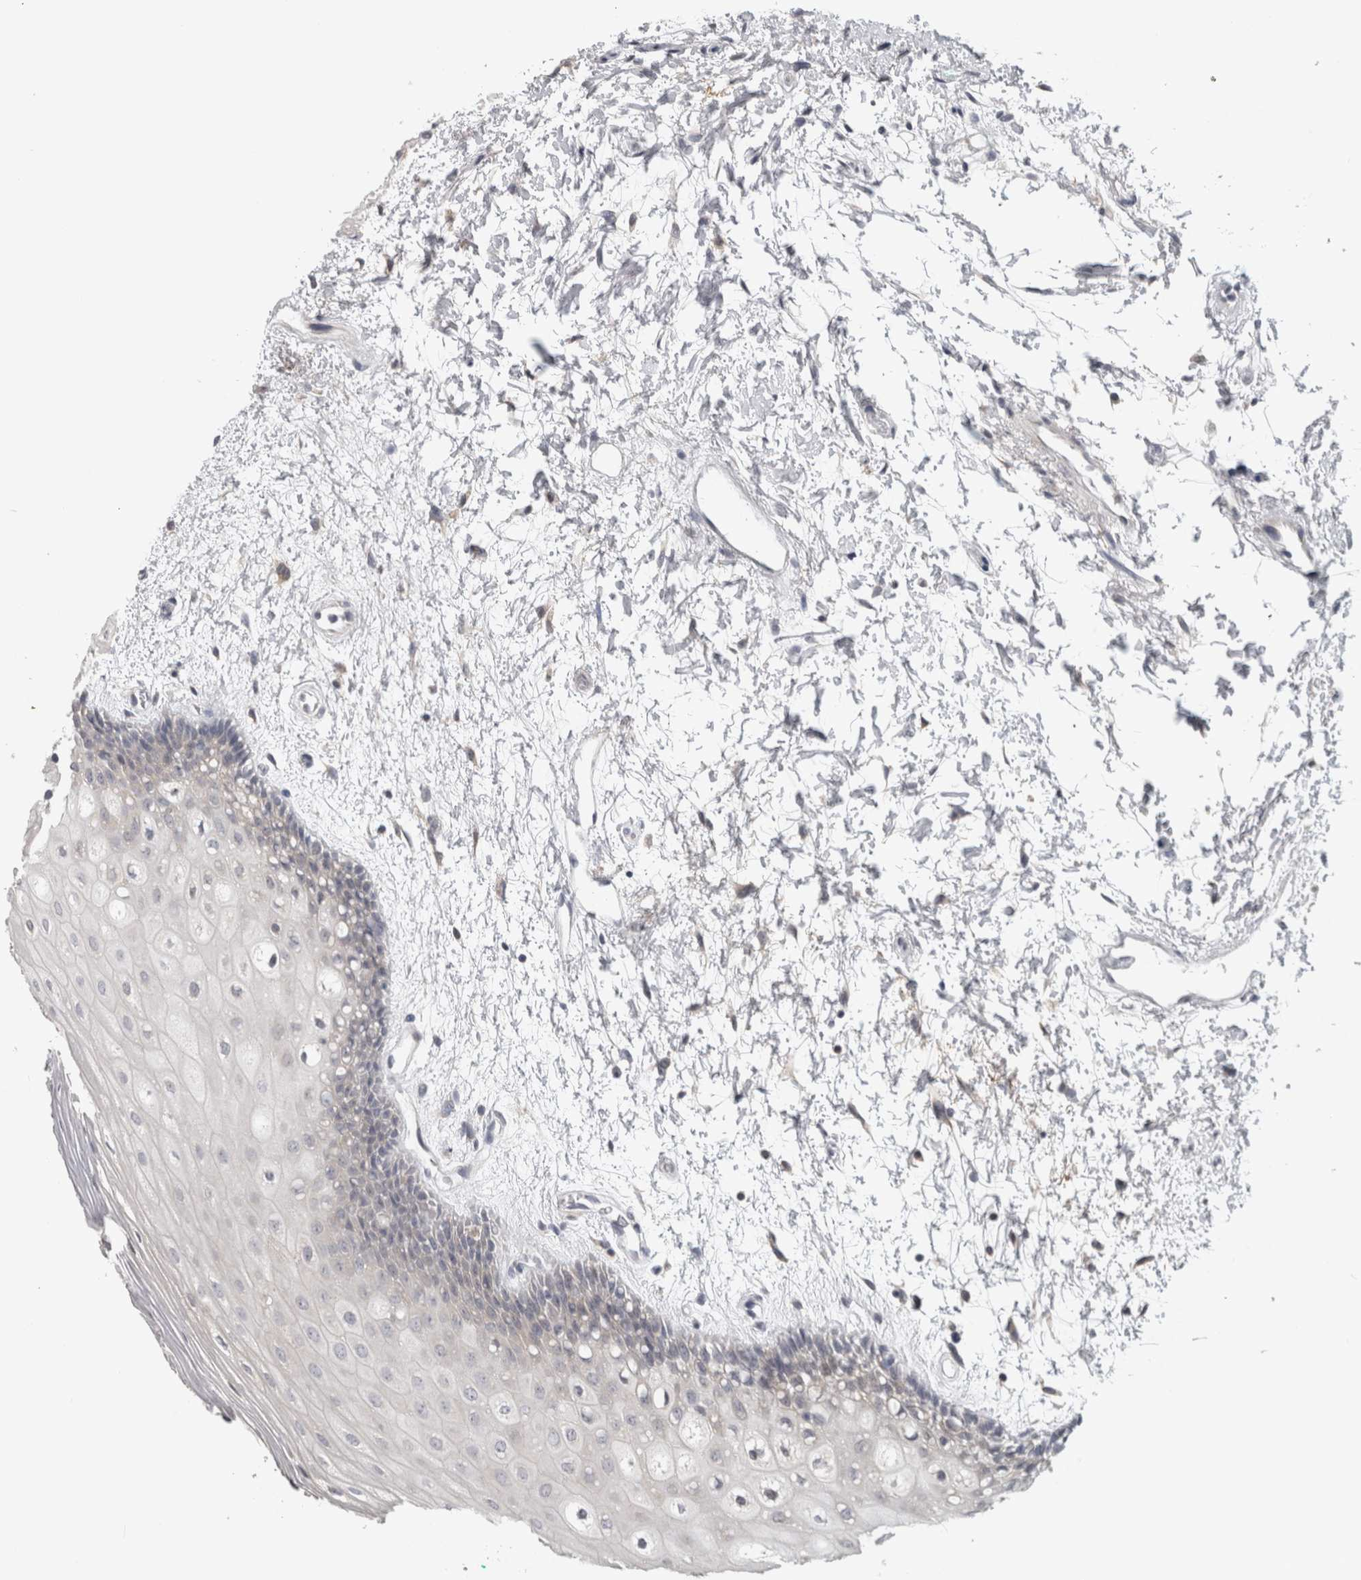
{"staining": {"intensity": "negative", "quantity": "none", "location": "none"}, "tissue": "oral mucosa", "cell_type": "Squamous epithelial cells", "image_type": "normal", "snomed": [{"axis": "morphology", "description": "Normal tissue, NOS"}, {"axis": "topography", "description": "Skeletal muscle"}, {"axis": "topography", "description": "Oral tissue"}, {"axis": "topography", "description": "Peripheral nerve tissue"}], "caption": "This is an immunohistochemistry (IHC) image of benign human oral mucosa. There is no expression in squamous epithelial cells.", "gene": "TMEM242", "patient": {"sex": "female", "age": 84}}